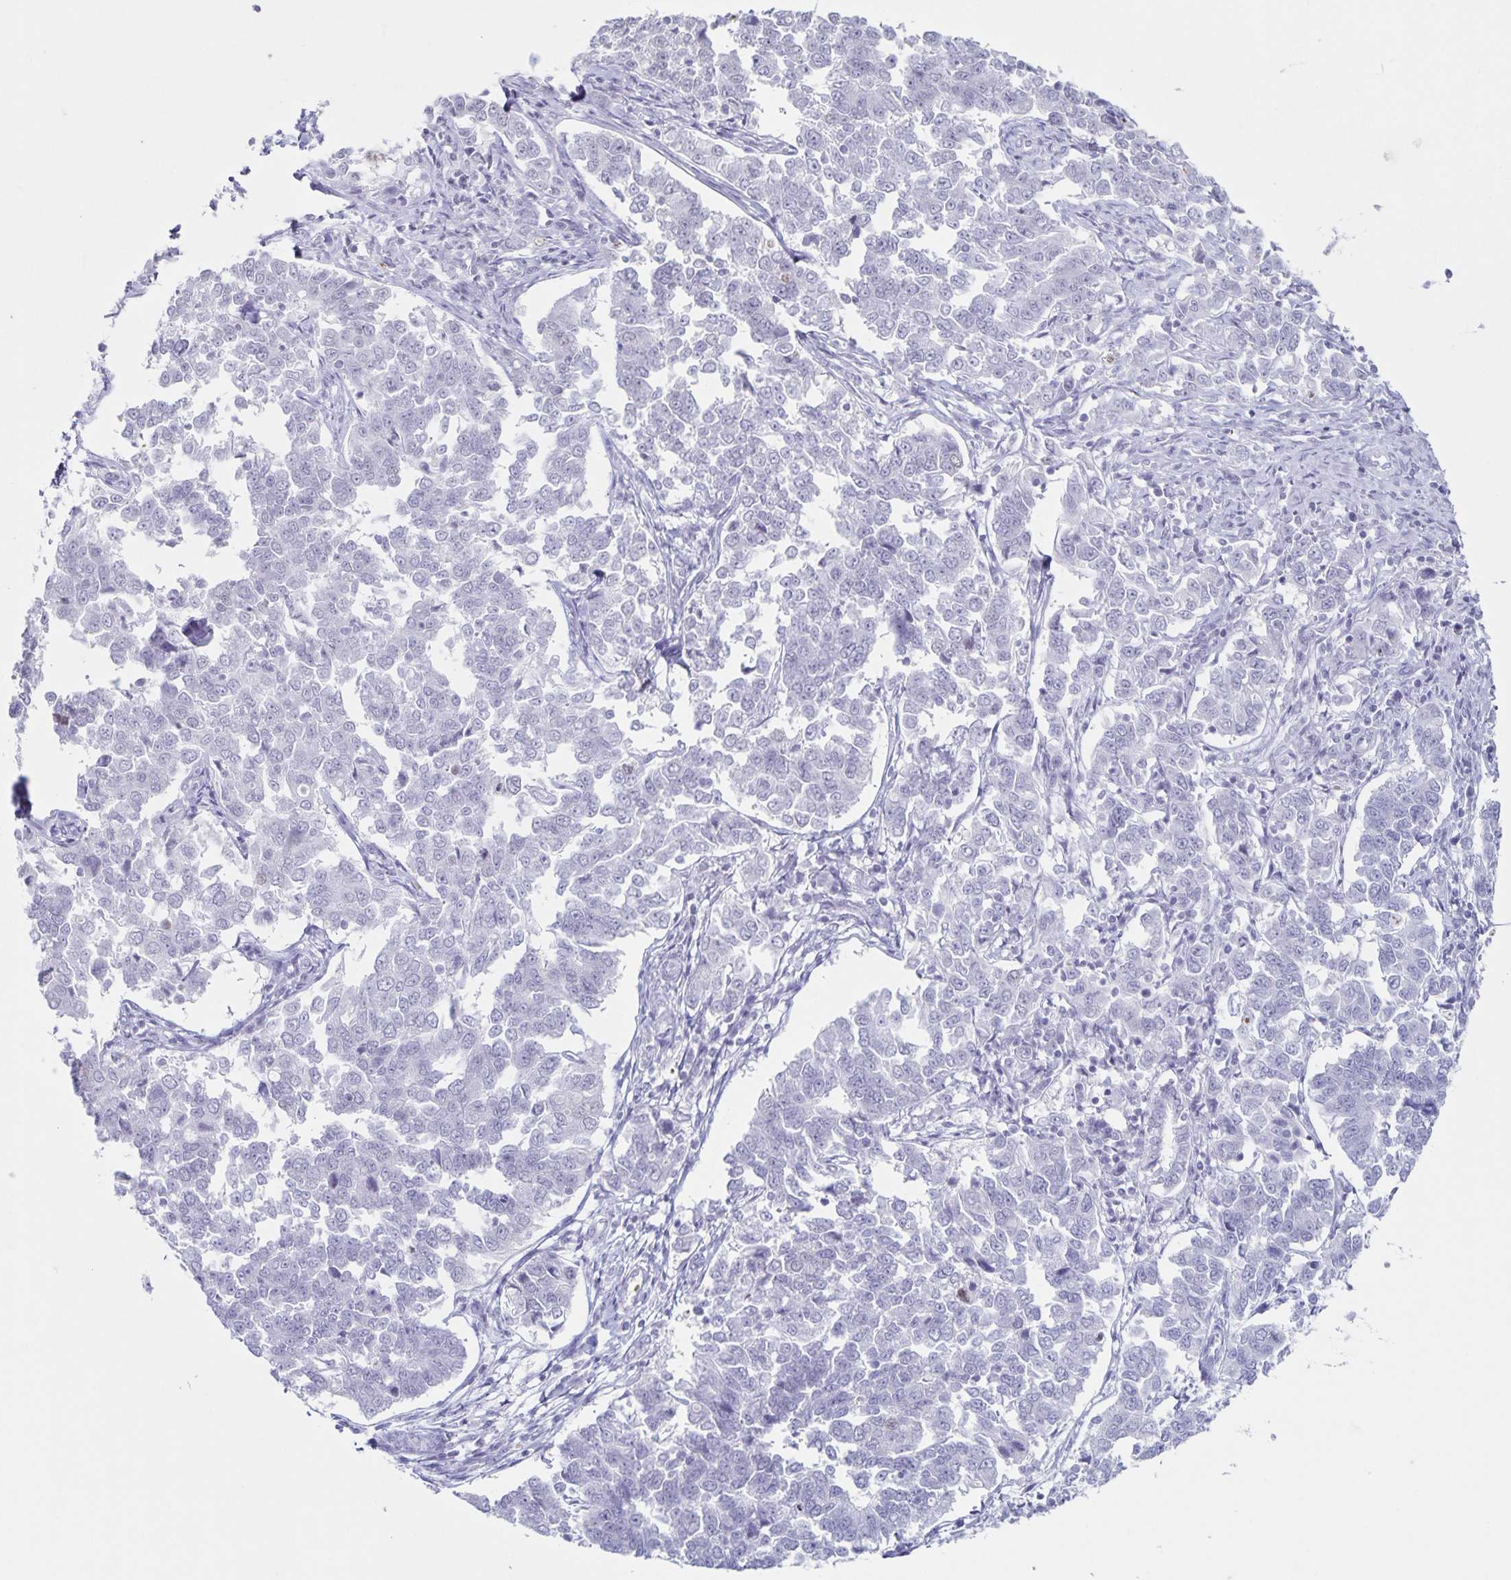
{"staining": {"intensity": "negative", "quantity": "none", "location": "none"}, "tissue": "endometrial cancer", "cell_type": "Tumor cells", "image_type": "cancer", "snomed": [{"axis": "morphology", "description": "Adenocarcinoma, NOS"}, {"axis": "topography", "description": "Endometrium"}], "caption": "The histopathology image shows no significant expression in tumor cells of endometrial cancer.", "gene": "LCE6A", "patient": {"sex": "female", "age": 43}}